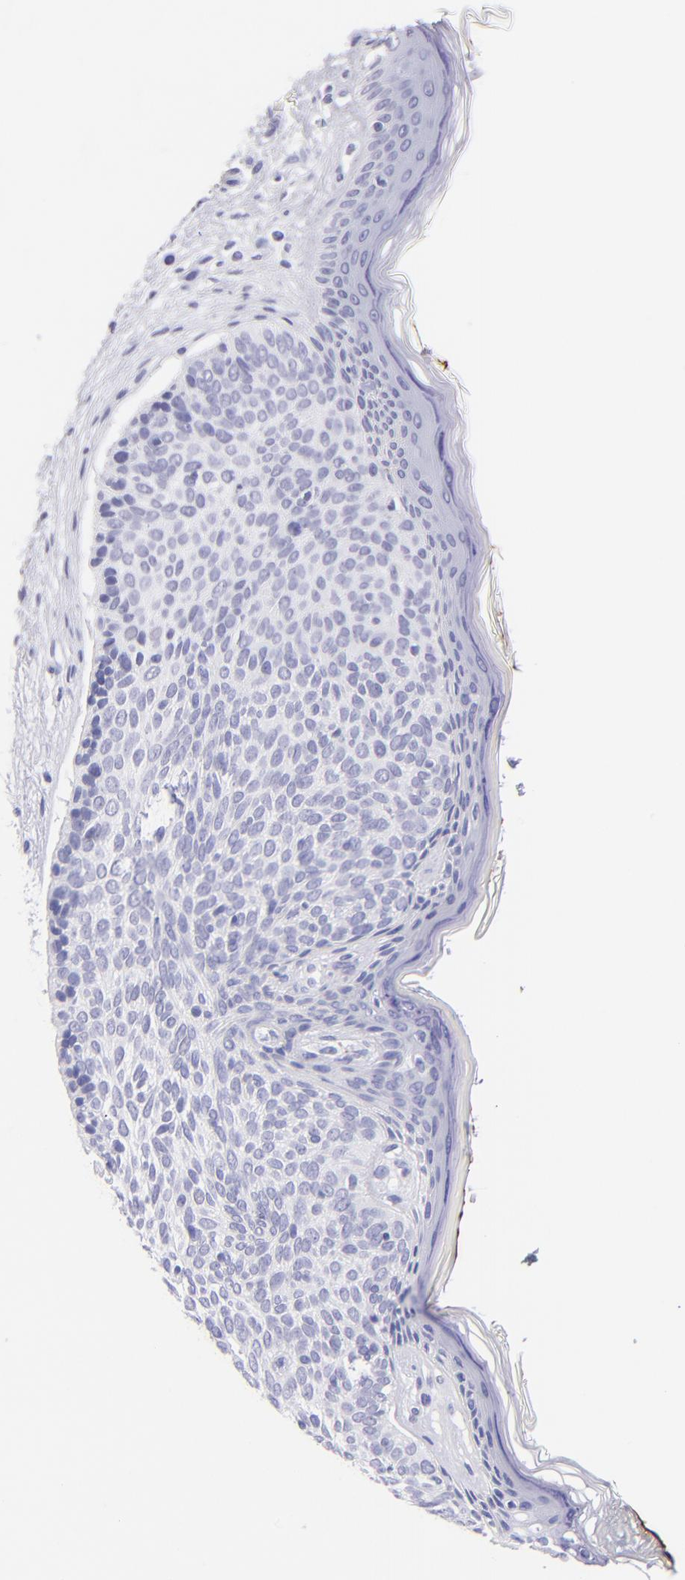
{"staining": {"intensity": "negative", "quantity": "none", "location": "none"}, "tissue": "skin cancer", "cell_type": "Tumor cells", "image_type": "cancer", "snomed": [{"axis": "morphology", "description": "Basal cell carcinoma"}, {"axis": "topography", "description": "Skin"}], "caption": "This is an IHC photomicrograph of skin basal cell carcinoma. There is no expression in tumor cells.", "gene": "GYPA", "patient": {"sex": "female", "age": 78}}